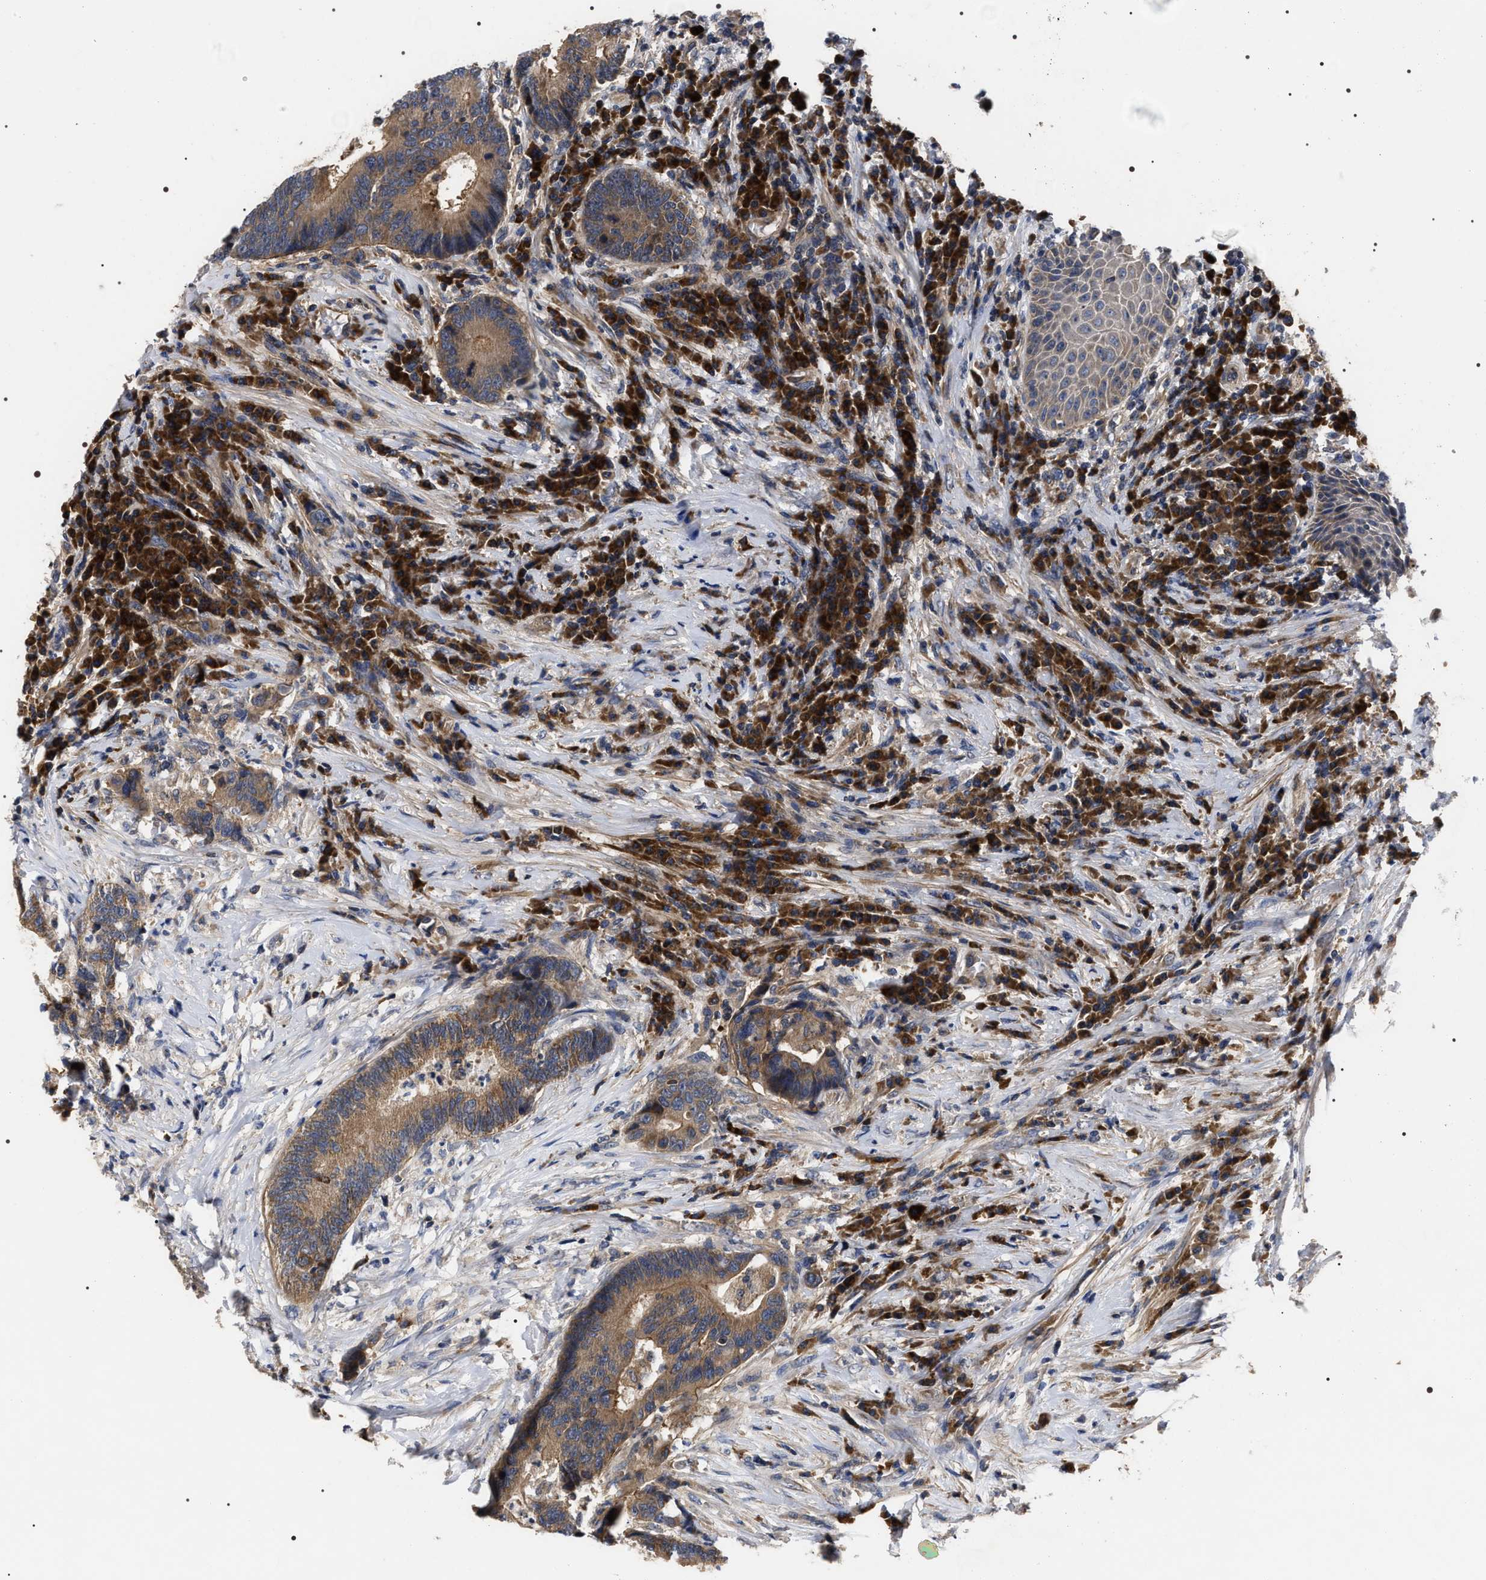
{"staining": {"intensity": "moderate", "quantity": ">75%", "location": "cytoplasmic/membranous"}, "tissue": "colorectal cancer", "cell_type": "Tumor cells", "image_type": "cancer", "snomed": [{"axis": "morphology", "description": "Adenocarcinoma, NOS"}, {"axis": "topography", "description": "Rectum"}, {"axis": "topography", "description": "Anal"}], "caption": "Immunohistochemical staining of adenocarcinoma (colorectal) shows moderate cytoplasmic/membranous protein staining in about >75% of tumor cells. (Brightfield microscopy of DAB IHC at high magnification).", "gene": "MIS18A", "patient": {"sex": "female", "age": 89}}